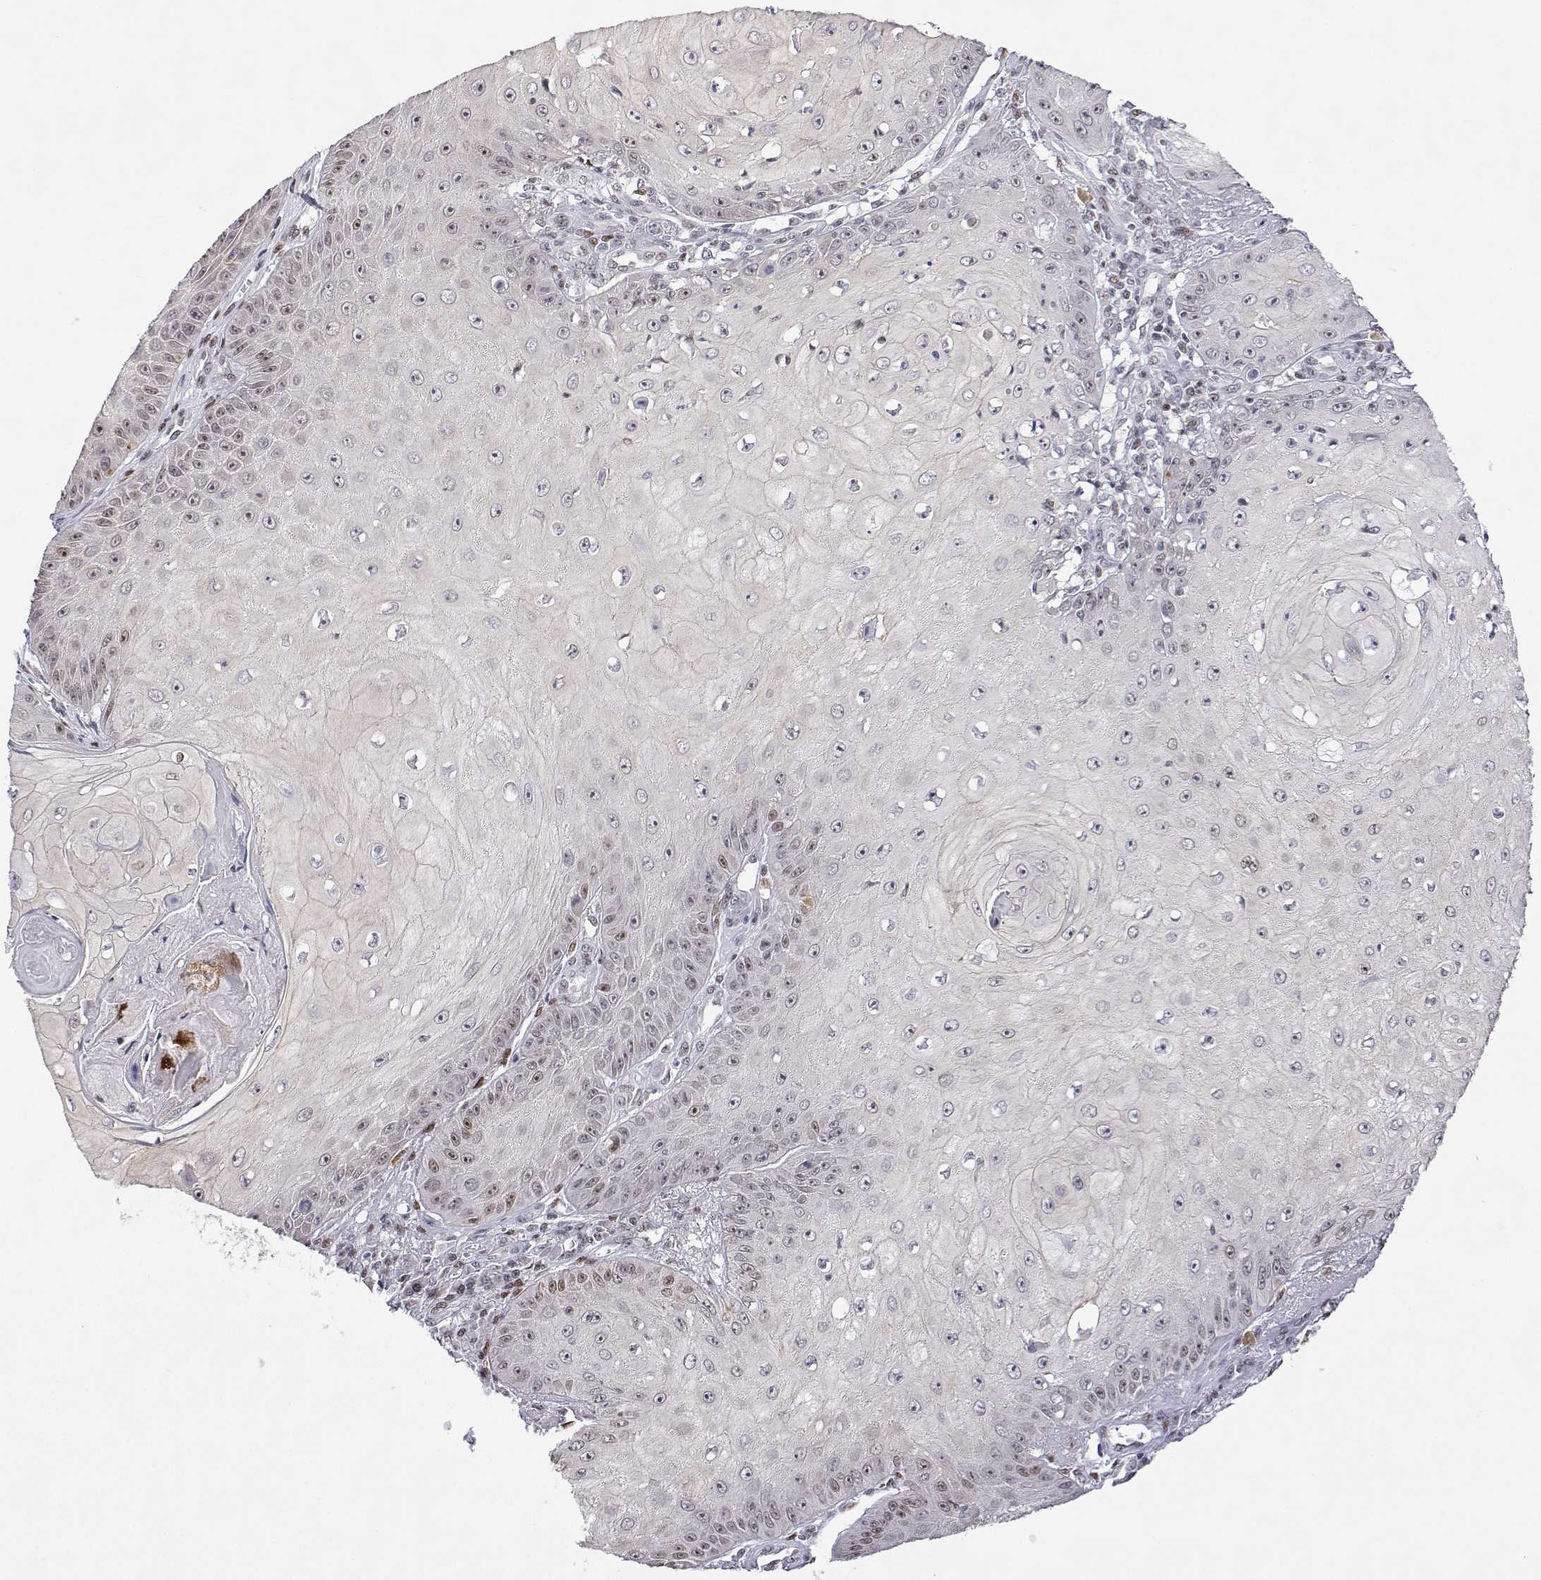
{"staining": {"intensity": "moderate", "quantity": "25%-75%", "location": "nuclear"}, "tissue": "skin cancer", "cell_type": "Tumor cells", "image_type": "cancer", "snomed": [{"axis": "morphology", "description": "Squamous cell carcinoma, NOS"}, {"axis": "topography", "description": "Skin"}], "caption": "Immunohistochemistry photomicrograph of skin cancer stained for a protein (brown), which shows medium levels of moderate nuclear expression in approximately 25%-75% of tumor cells.", "gene": "XPC", "patient": {"sex": "male", "age": 70}}